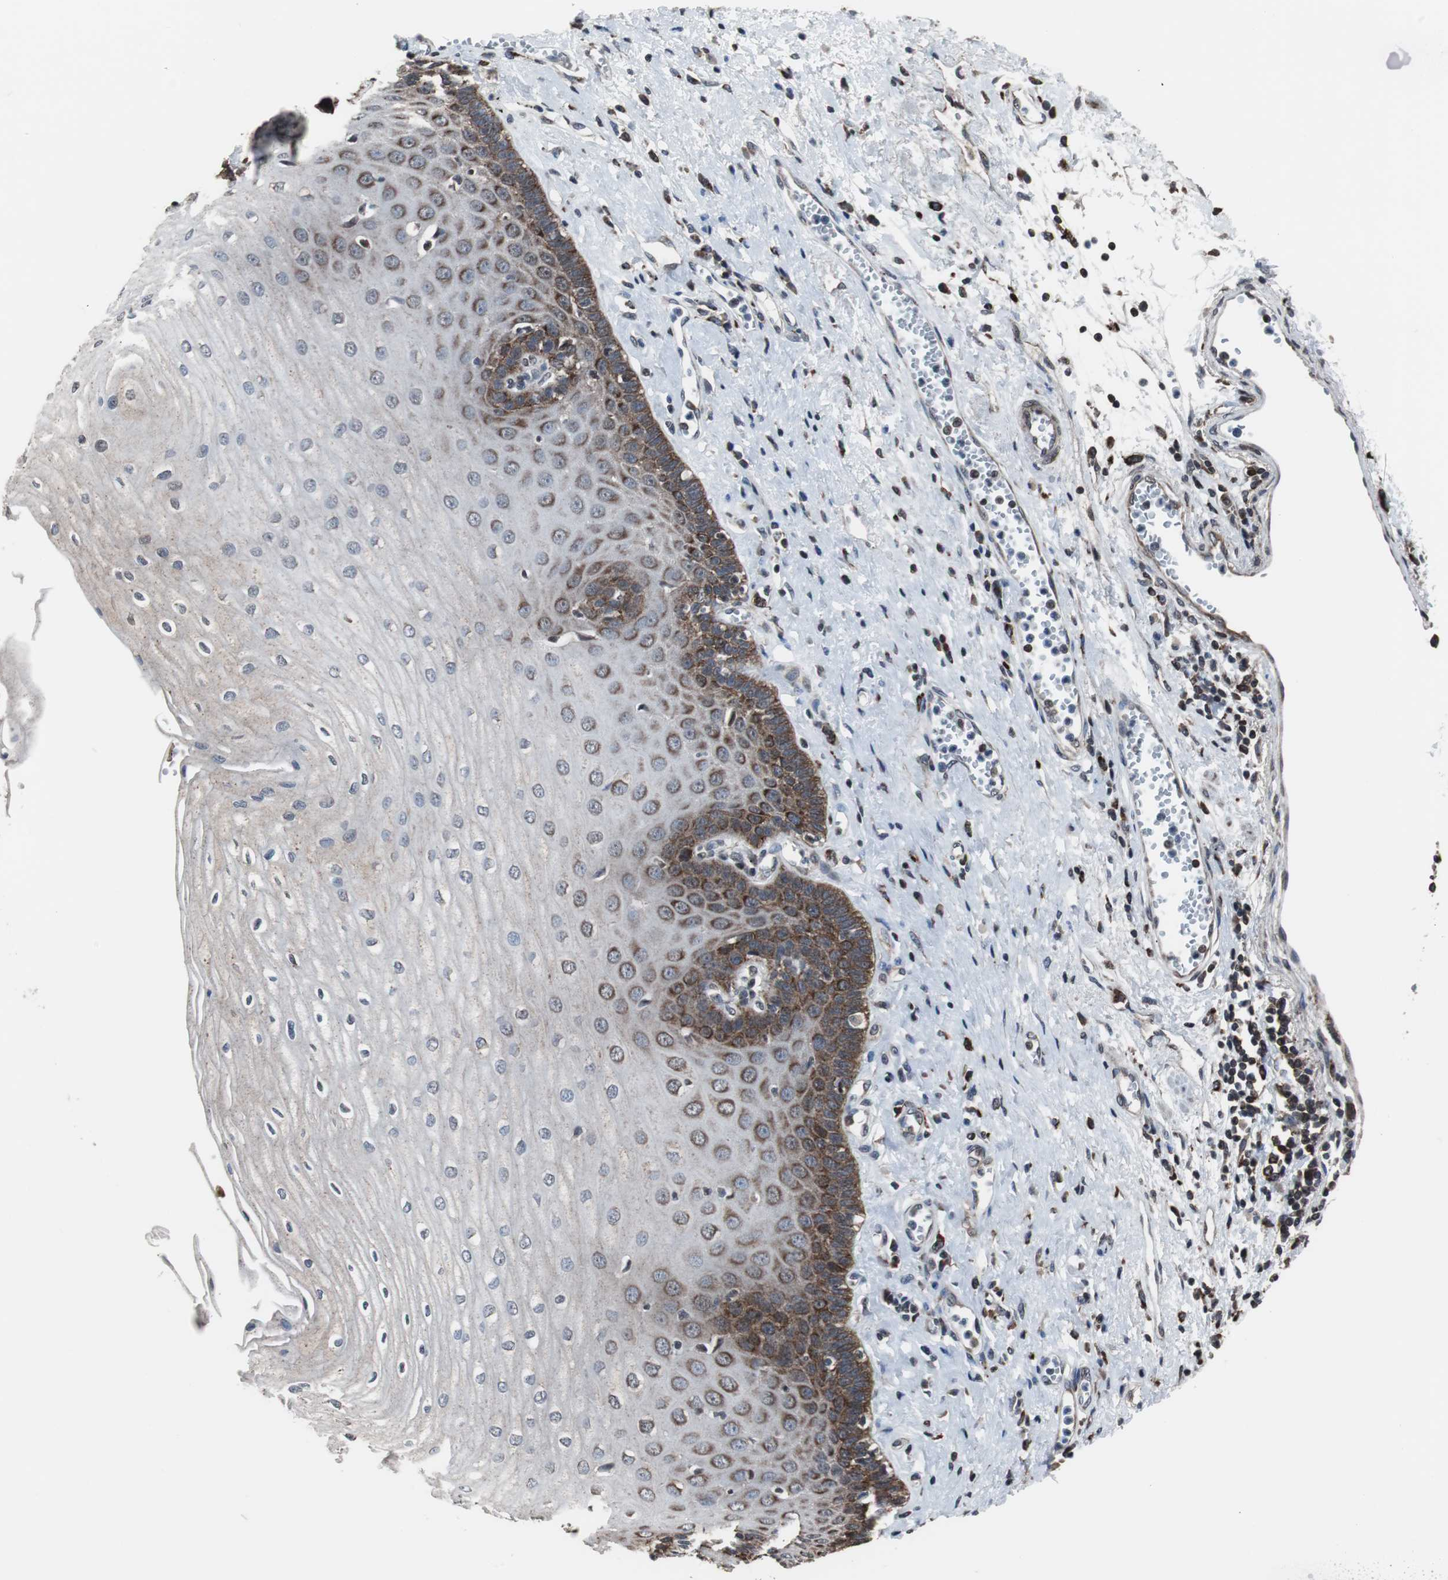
{"staining": {"intensity": "strong", "quantity": "<25%", "location": "cytoplasmic/membranous"}, "tissue": "esophagus", "cell_type": "Squamous epithelial cells", "image_type": "normal", "snomed": [{"axis": "morphology", "description": "Normal tissue, NOS"}, {"axis": "morphology", "description": "Squamous cell carcinoma, NOS"}, {"axis": "topography", "description": "Esophagus"}], "caption": "This histopathology image reveals IHC staining of normal human esophagus, with medium strong cytoplasmic/membranous expression in about <25% of squamous epithelial cells.", "gene": "USP10", "patient": {"sex": "male", "age": 65}}